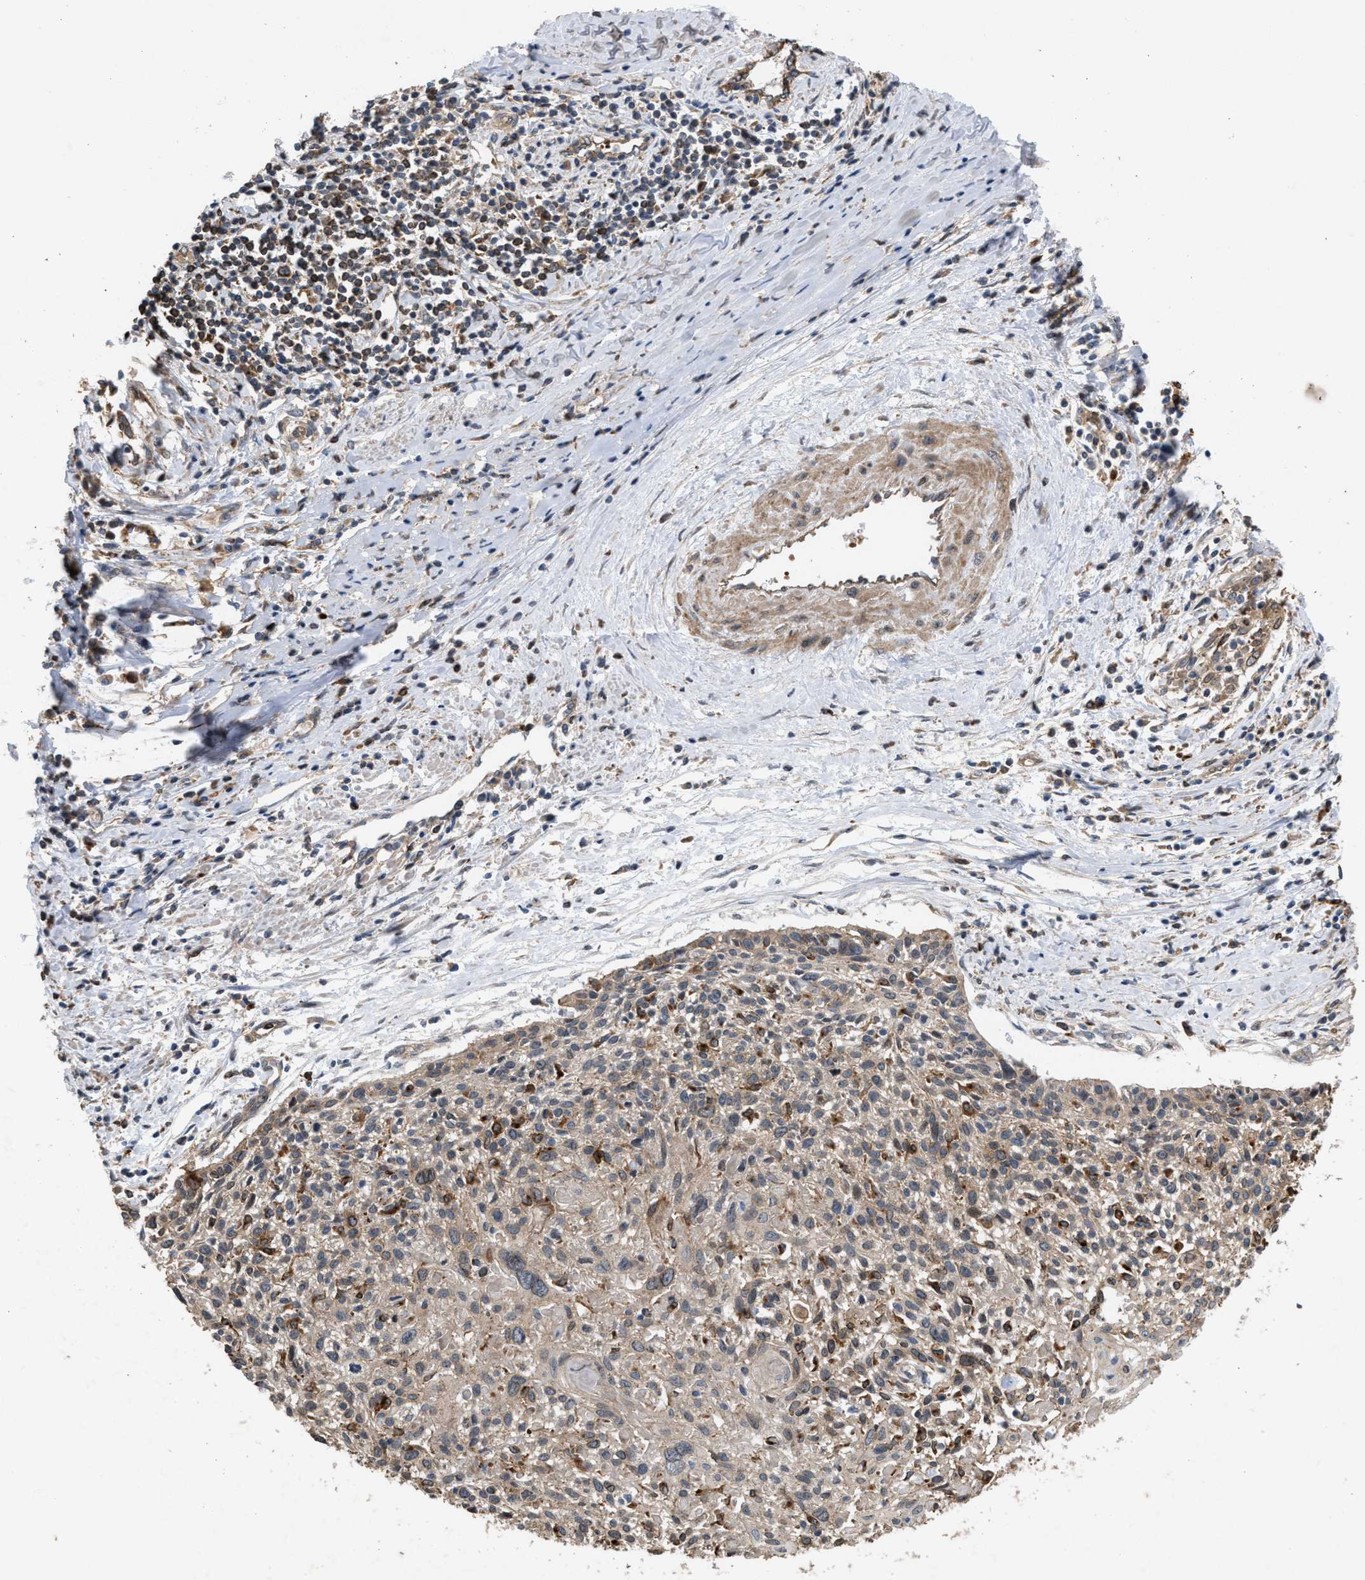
{"staining": {"intensity": "moderate", "quantity": "25%-75%", "location": "cytoplasmic/membranous"}, "tissue": "cervical cancer", "cell_type": "Tumor cells", "image_type": "cancer", "snomed": [{"axis": "morphology", "description": "Squamous cell carcinoma, NOS"}, {"axis": "topography", "description": "Cervix"}], "caption": "Immunohistochemical staining of cervical squamous cell carcinoma demonstrates medium levels of moderate cytoplasmic/membranous staining in approximately 25%-75% of tumor cells.", "gene": "GCC1", "patient": {"sex": "female", "age": 51}}